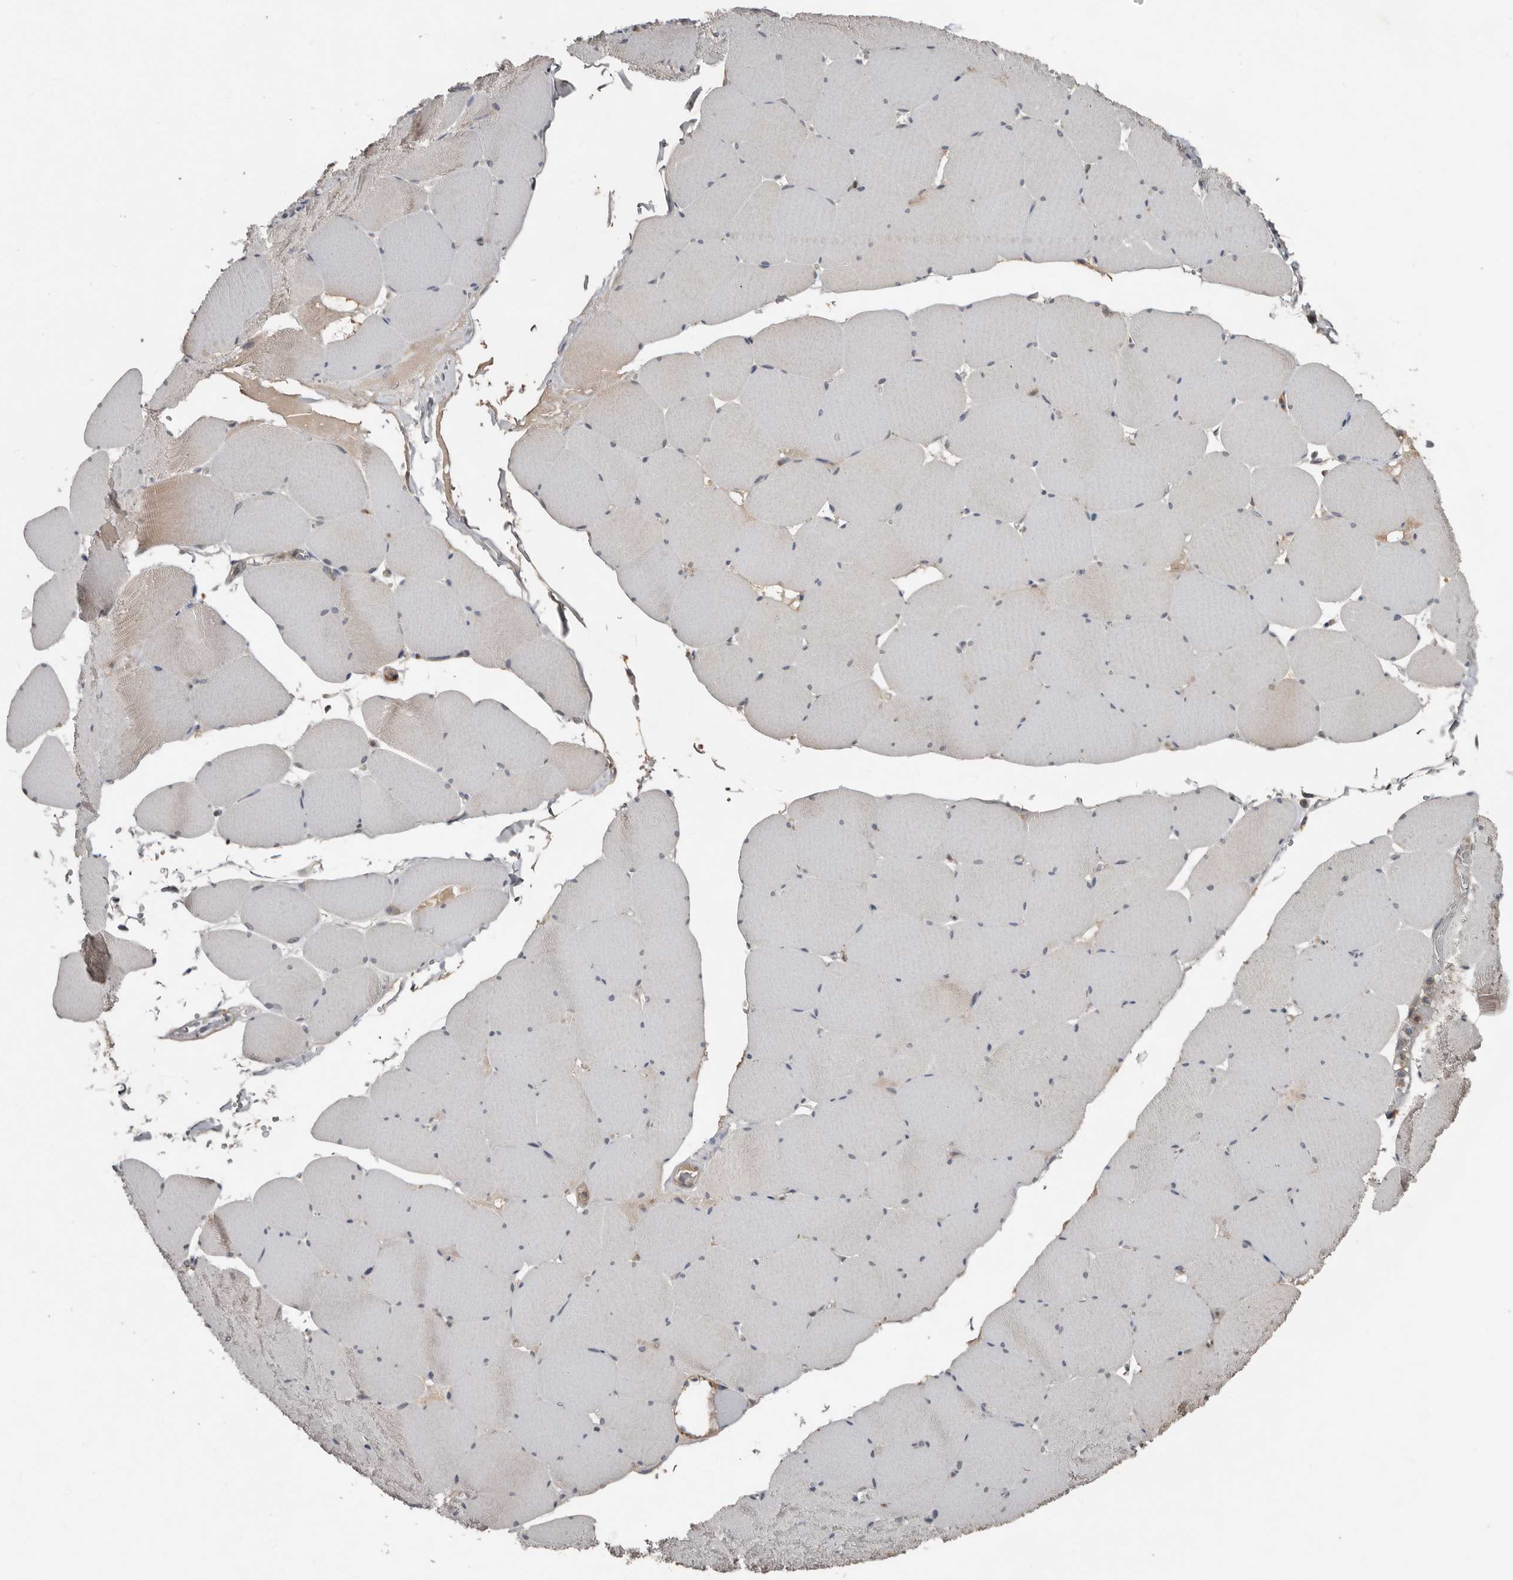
{"staining": {"intensity": "weak", "quantity": "<25%", "location": "cytoplasmic/membranous"}, "tissue": "skeletal muscle", "cell_type": "Myocytes", "image_type": "normal", "snomed": [{"axis": "morphology", "description": "Normal tissue, NOS"}, {"axis": "topography", "description": "Skeletal muscle"}, {"axis": "topography", "description": "Head-Neck"}], "caption": "DAB immunohistochemical staining of unremarkable skeletal muscle exhibits no significant expression in myocytes. The staining is performed using DAB (3,3'-diaminobenzidine) brown chromogen with nuclei counter-stained in using hematoxylin.", "gene": "RBKS", "patient": {"sex": "male", "age": 66}}